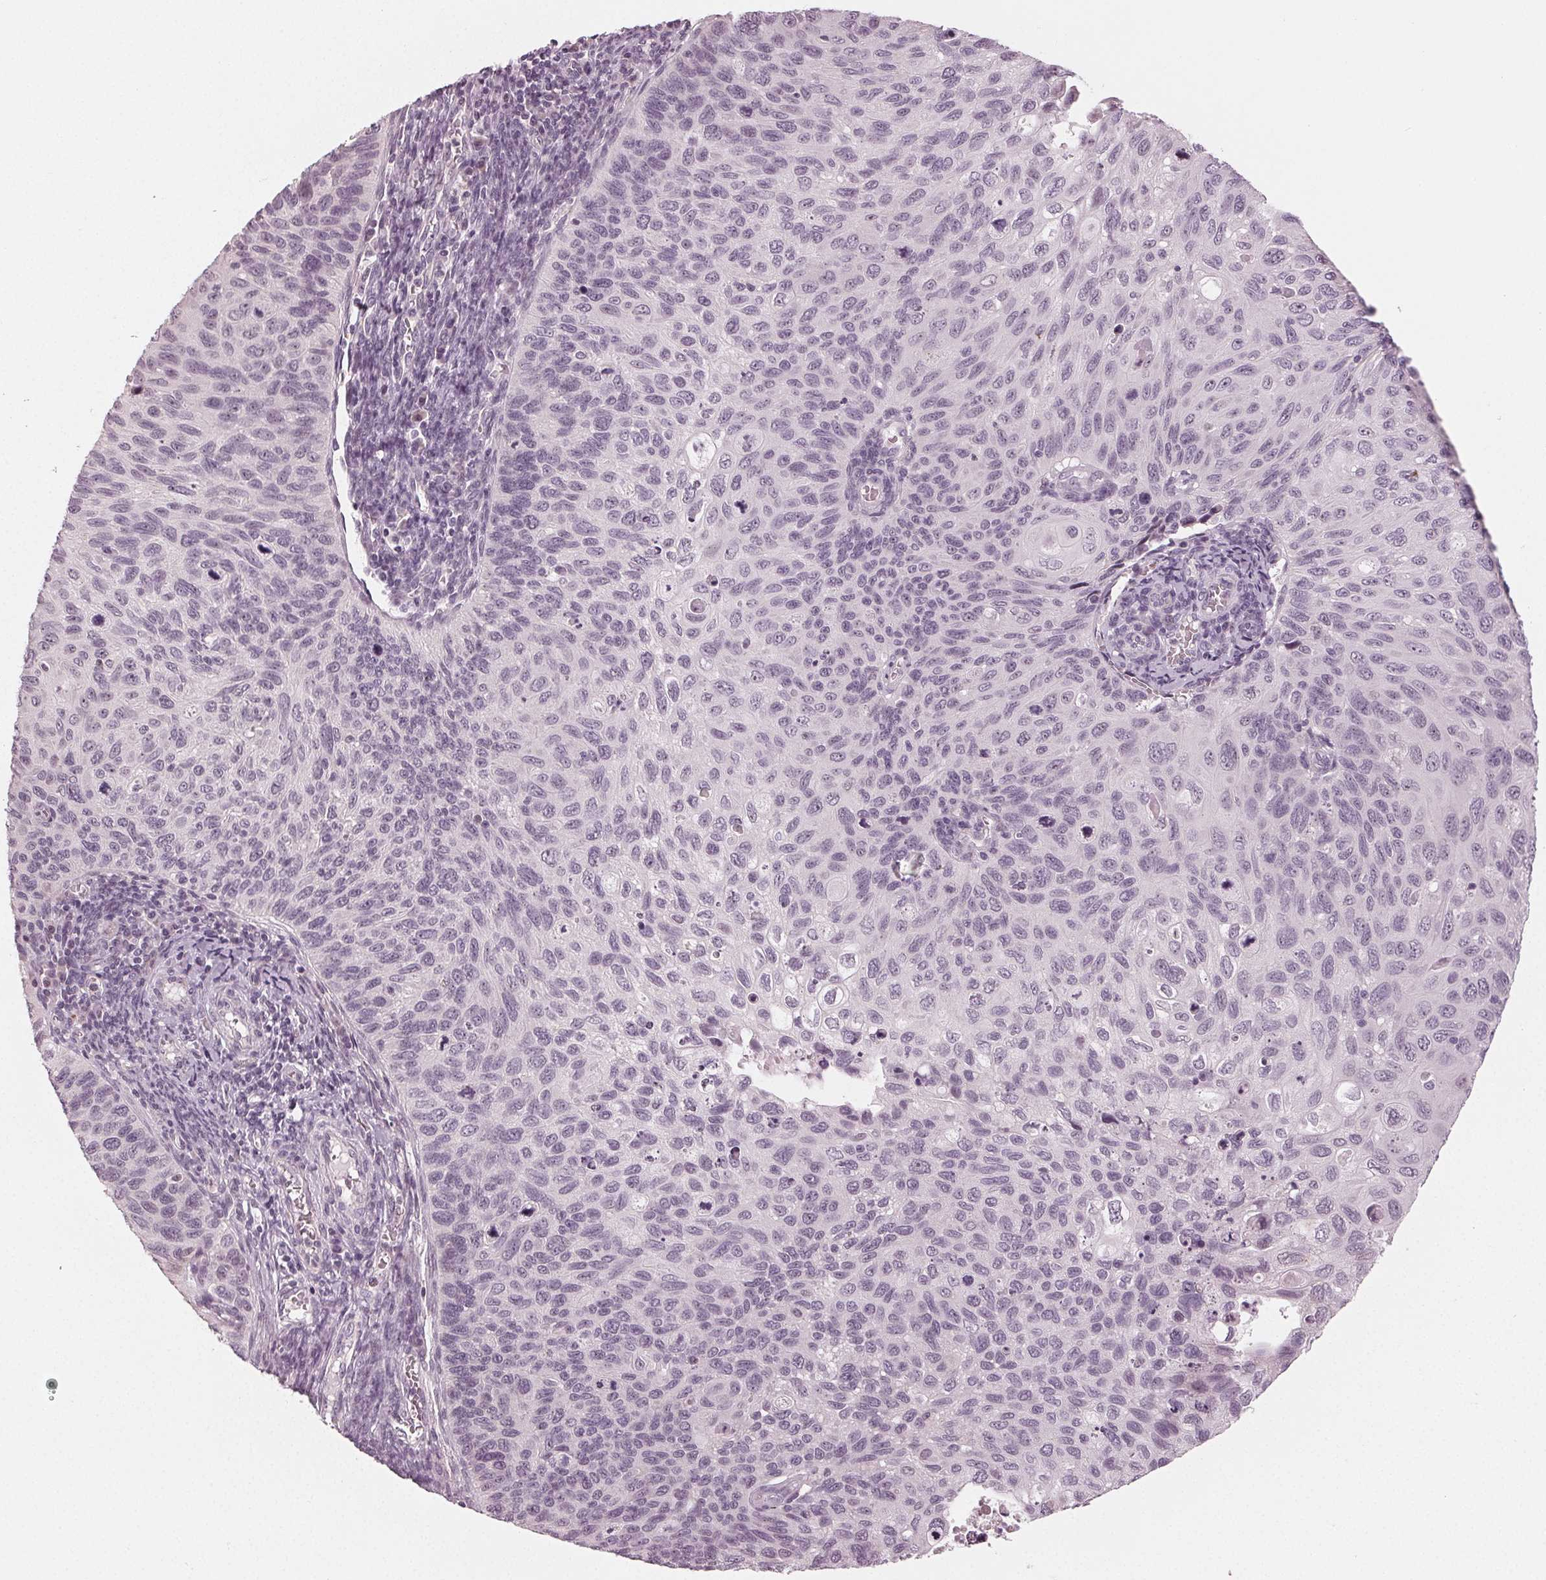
{"staining": {"intensity": "negative", "quantity": "none", "location": "none"}, "tissue": "cervical cancer", "cell_type": "Tumor cells", "image_type": "cancer", "snomed": [{"axis": "morphology", "description": "Squamous cell carcinoma, NOS"}, {"axis": "topography", "description": "Cervix"}], "caption": "Immunohistochemistry image of cervical cancer stained for a protein (brown), which shows no staining in tumor cells.", "gene": "ADPRHL1", "patient": {"sex": "female", "age": 70}}